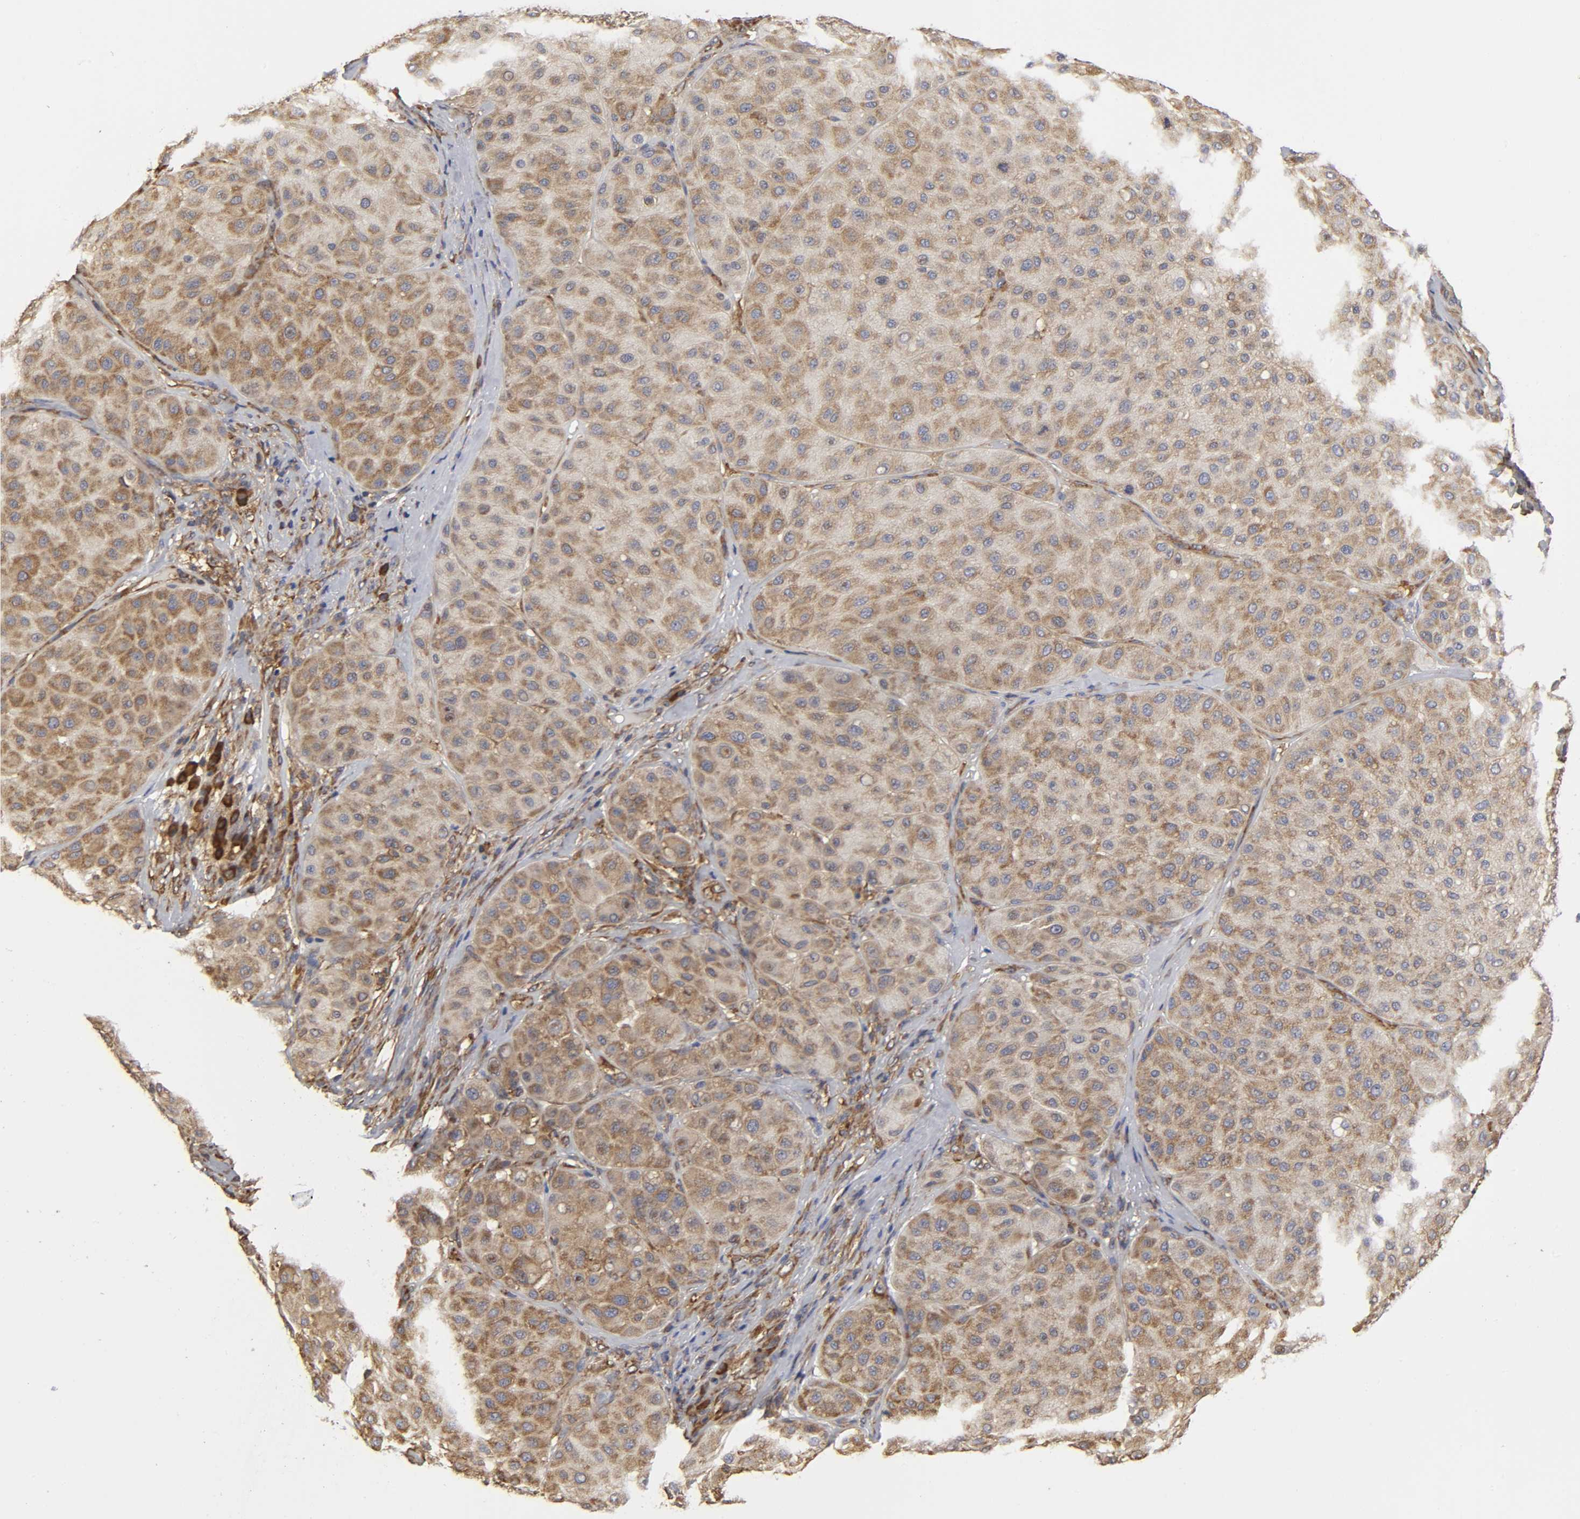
{"staining": {"intensity": "moderate", "quantity": ">75%", "location": "cytoplasmic/membranous"}, "tissue": "melanoma", "cell_type": "Tumor cells", "image_type": "cancer", "snomed": [{"axis": "morphology", "description": "Normal tissue, NOS"}, {"axis": "morphology", "description": "Malignant melanoma, Metastatic site"}, {"axis": "topography", "description": "Skin"}], "caption": "The micrograph demonstrates staining of malignant melanoma (metastatic site), revealing moderate cytoplasmic/membranous protein expression (brown color) within tumor cells. The staining was performed using DAB to visualize the protein expression in brown, while the nuclei were stained in blue with hematoxylin (Magnification: 20x).", "gene": "RPL14", "patient": {"sex": "male", "age": 41}}